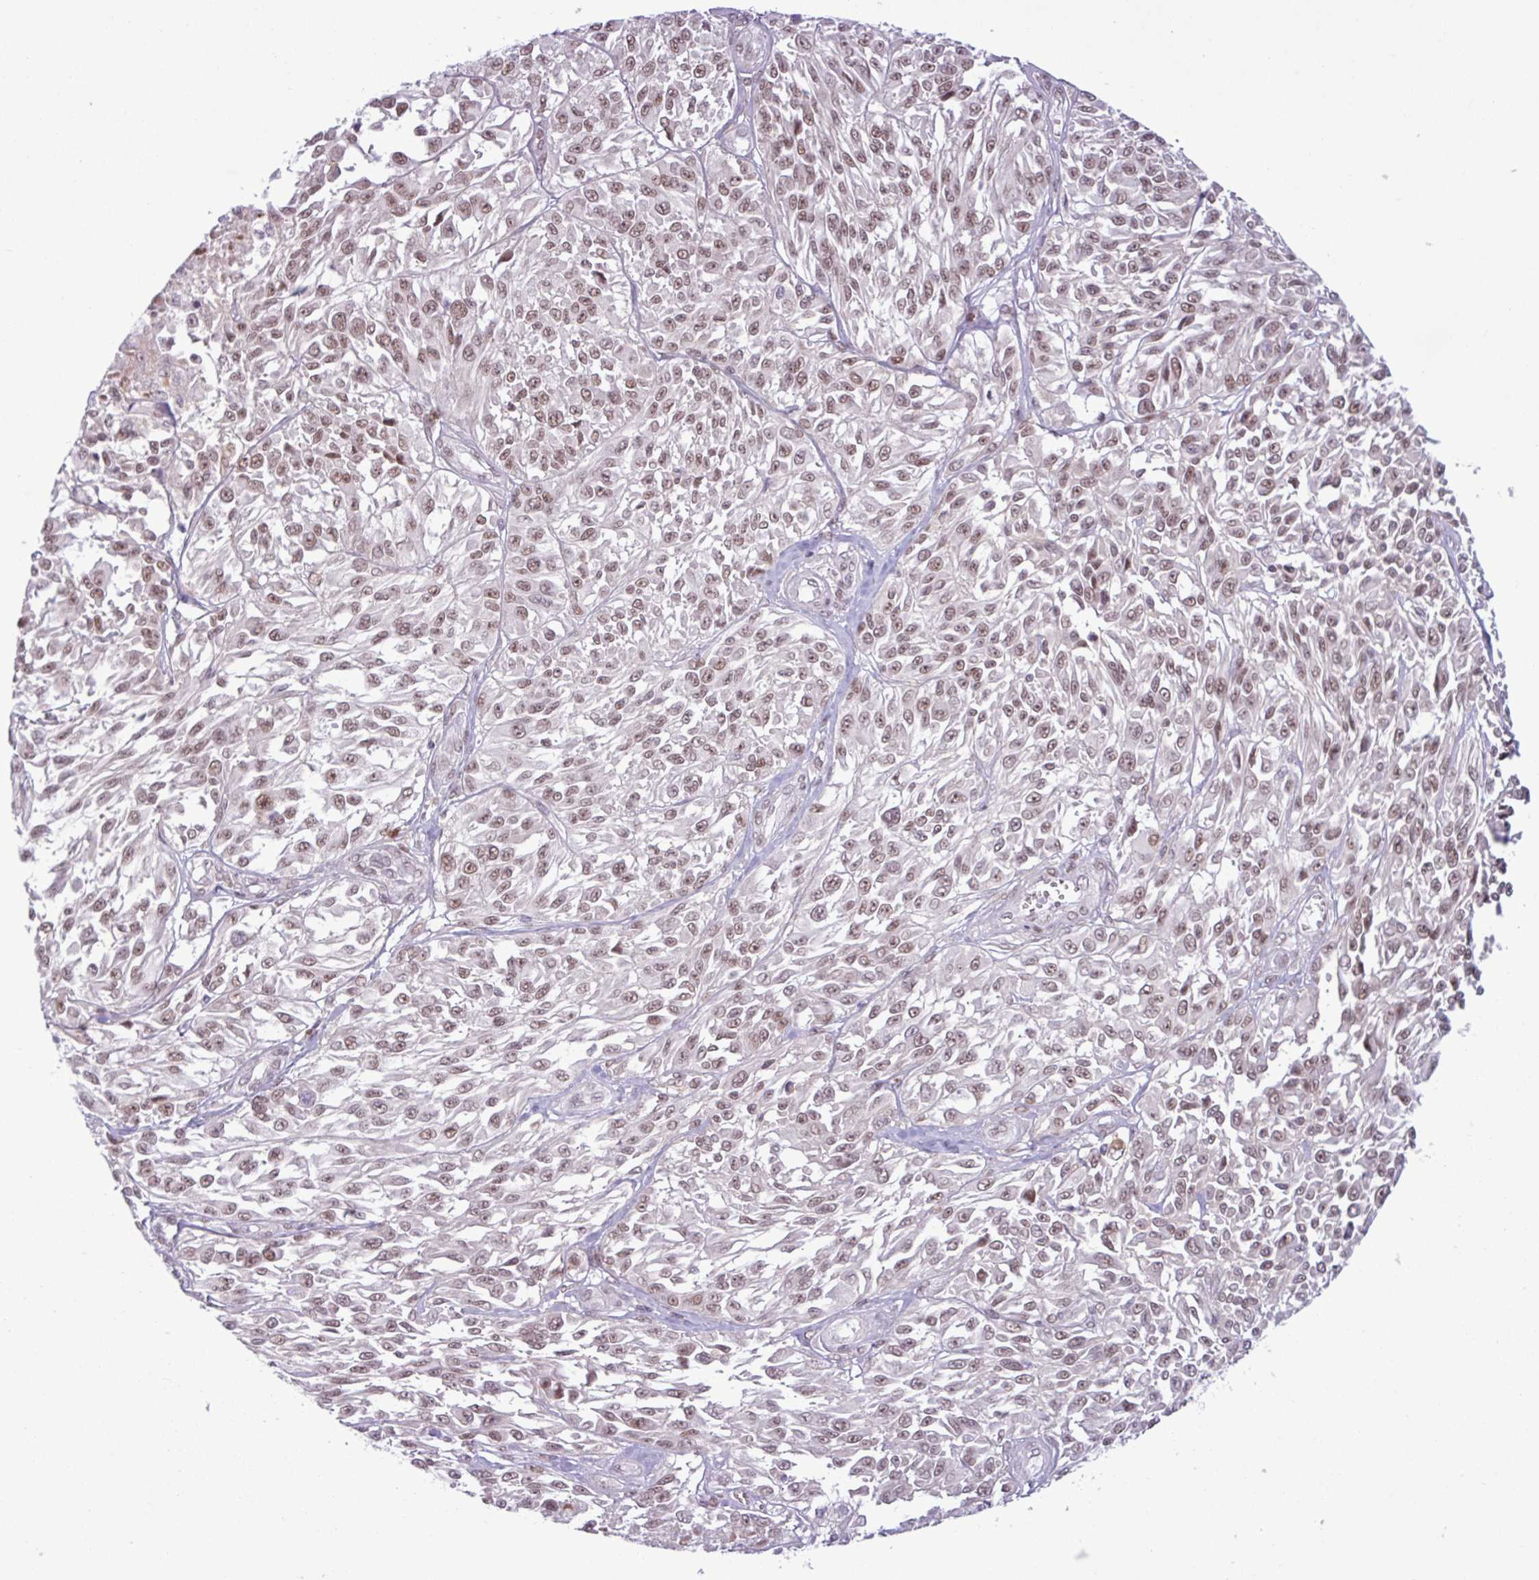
{"staining": {"intensity": "moderate", "quantity": ">75%", "location": "nuclear"}, "tissue": "melanoma", "cell_type": "Tumor cells", "image_type": "cancer", "snomed": [{"axis": "morphology", "description": "Malignant melanoma, NOS"}, {"axis": "topography", "description": "Skin"}], "caption": "DAB immunohistochemical staining of human malignant melanoma demonstrates moderate nuclear protein positivity in approximately >75% of tumor cells.", "gene": "NOTCH2", "patient": {"sex": "male", "age": 94}}